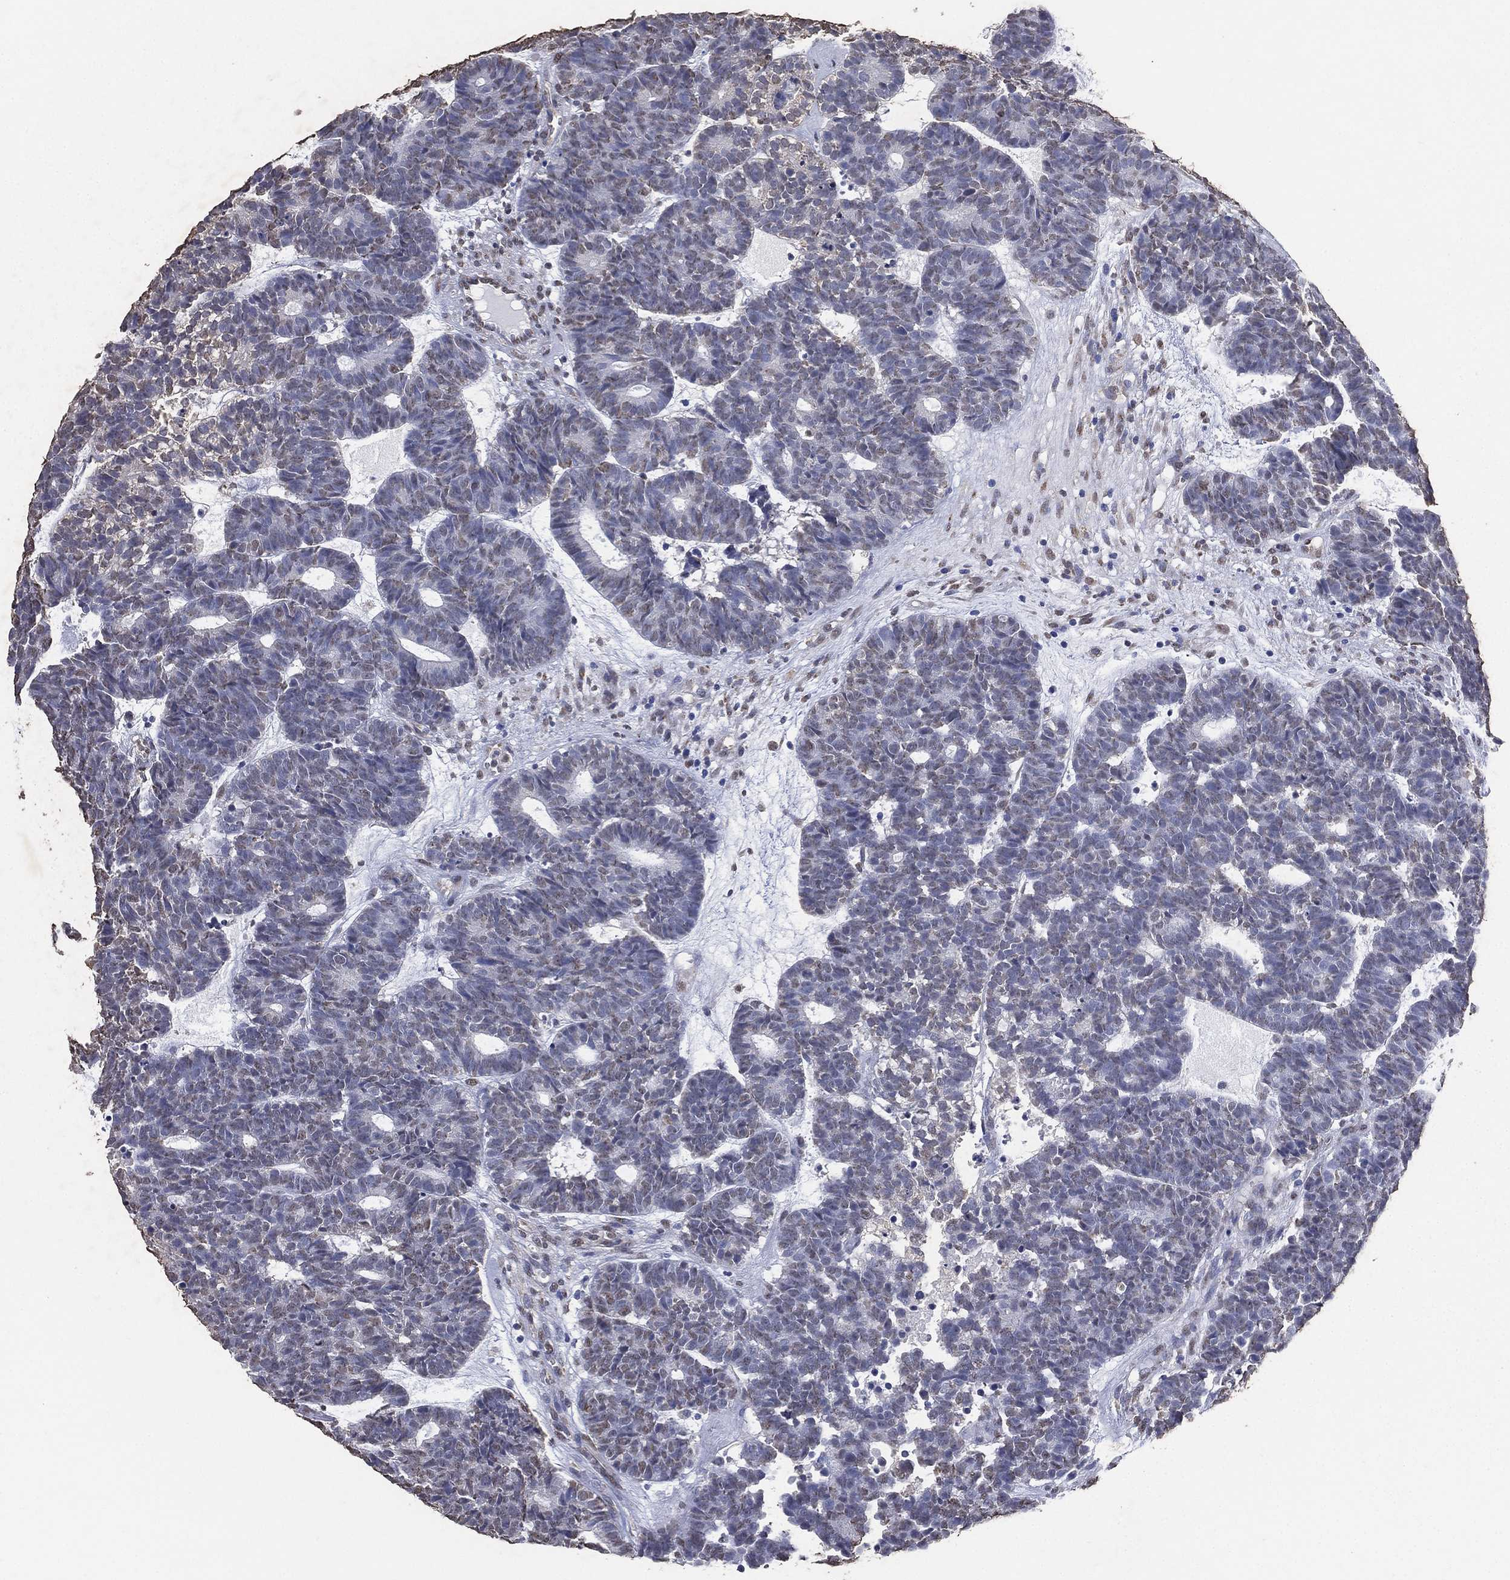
{"staining": {"intensity": "weak", "quantity": "<25%", "location": "nuclear"}, "tissue": "head and neck cancer", "cell_type": "Tumor cells", "image_type": "cancer", "snomed": [{"axis": "morphology", "description": "Adenocarcinoma, NOS"}, {"axis": "topography", "description": "Head-Neck"}], "caption": "DAB immunohistochemical staining of human head and neck cancer demonstrates no significant staining in tumor cells. (DAB (3,3'-diaminobenzidine) IHC visualized using brightfield microscopy, high magnification).", "gene": "ALDH7A1", "patient": {"sex": "female", "age": 81}}